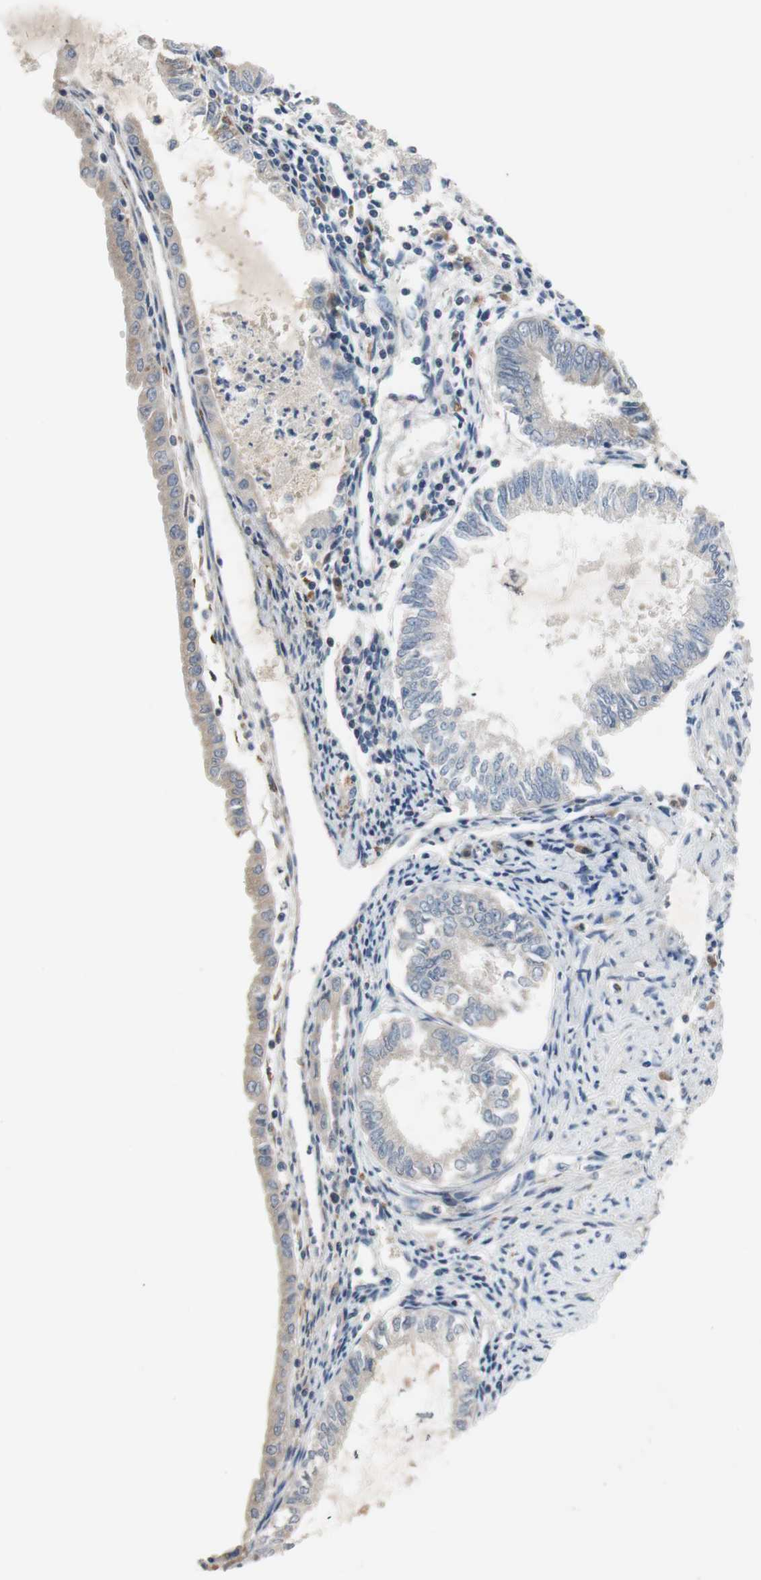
{"staining": {"intensity": "negative", "quantity": "none", "location": "none"}, "tissue": "endometrial cancer", "cell_type": "Tumor cells", "image_type": "cancer", "snomed": [{"axis": "morphology", "description": "Adenocarcinoma, NOS"}, {"axis": "topography", "description": "Endometrium"}], "caption": "Tumor cells show no significant protein staining in endometrial cancer (adenocarcinoma).", "gene": "COL12A1", "patient": {"sex": "female", "age": 86}}